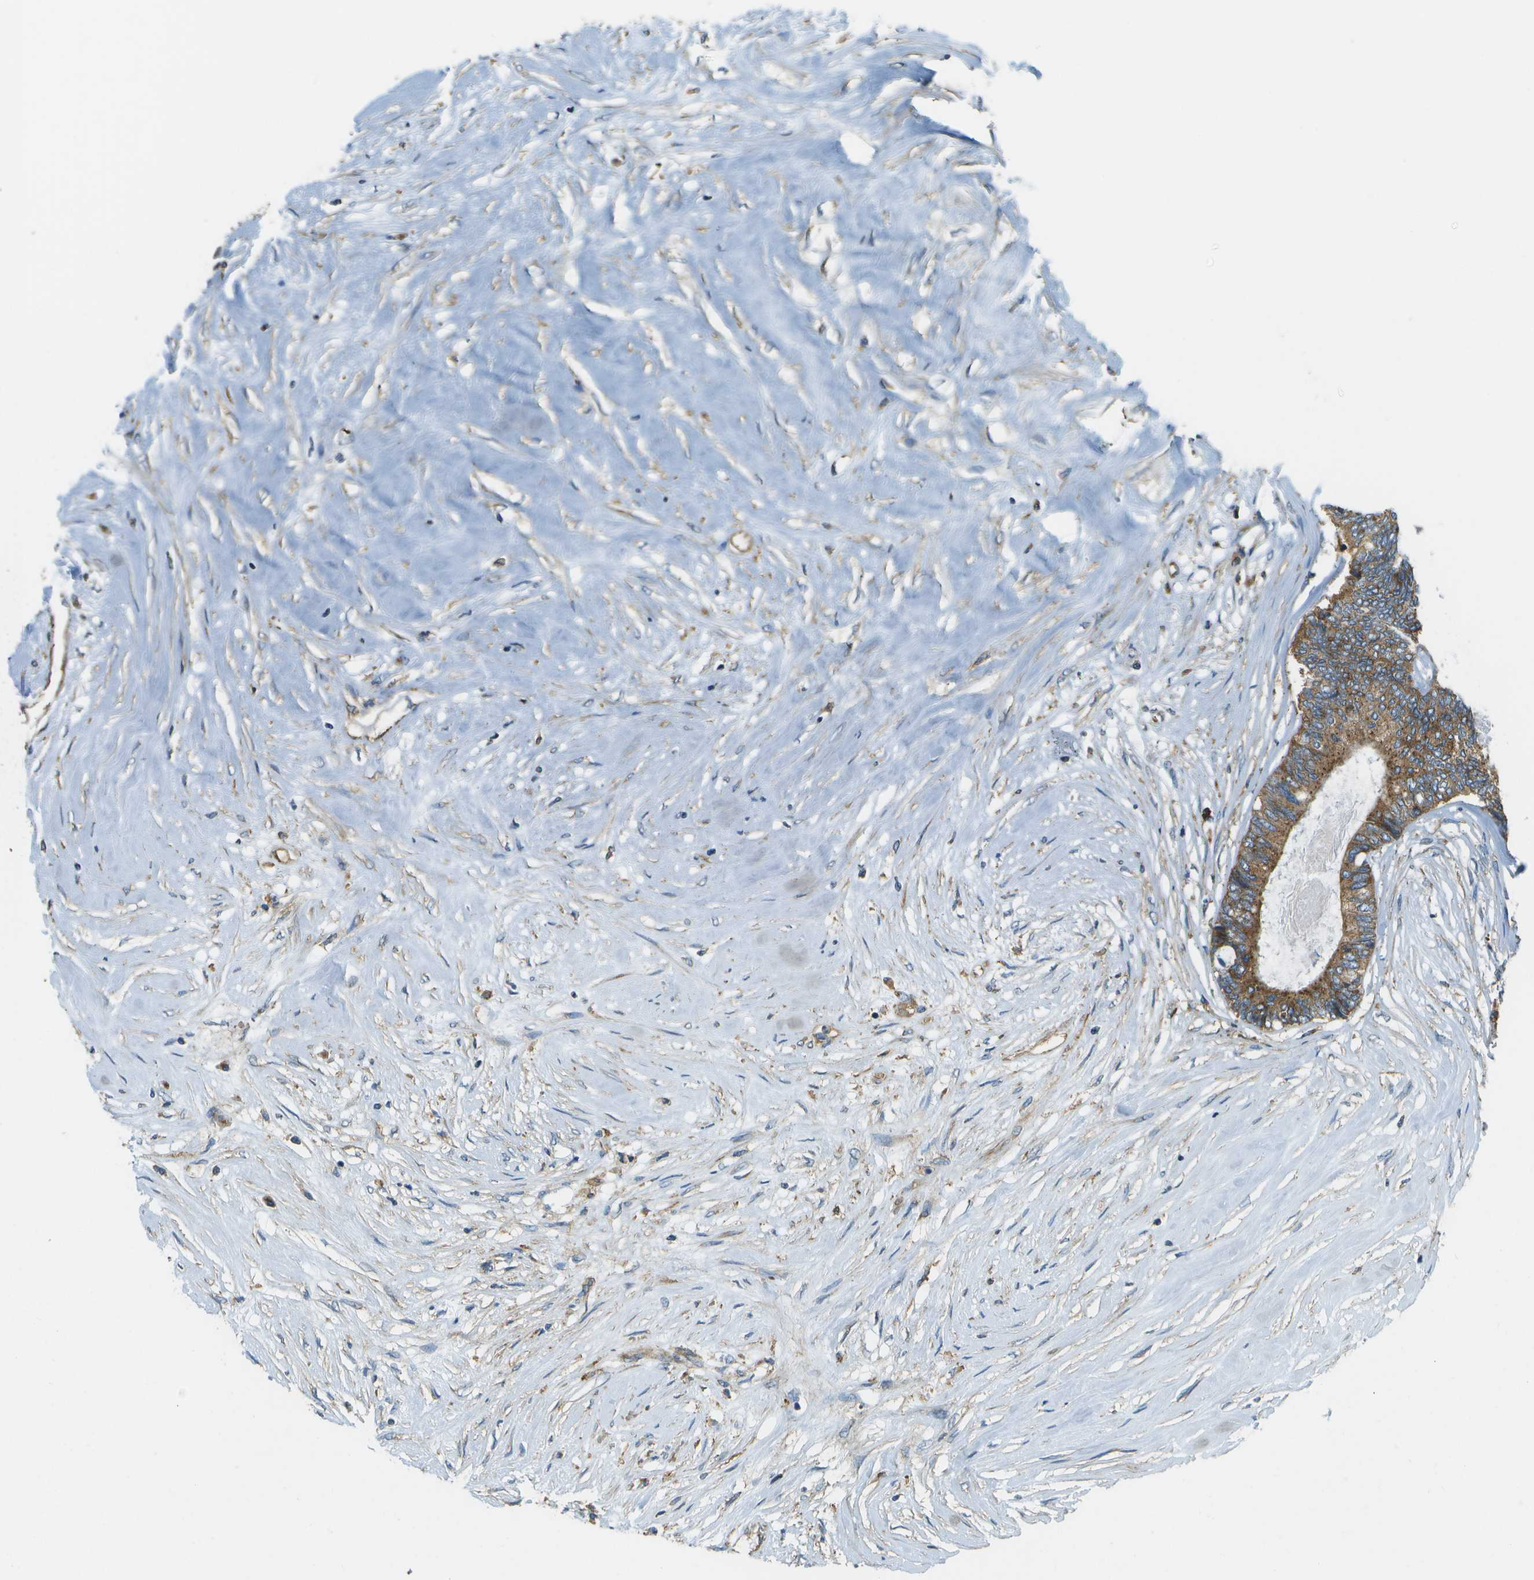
{"staining": {"intensity": "moderate", "quantity": ">75%", "location": "cytoplasmic/membranous"}, "tissue": "colorectal cancer", "cell_type": "Tumor cells", "image_type": "cancer", "snomed": [{"axis": "morphology", "description": "Adenocarcinoma, NOS"}, {"axis": "topography", "description": "Rectum"}], "caption": "Colorectal cancer was stained to show a protein in brown. There is medium levels of moderate cytoplasmic/membranous positivity in about >75% of tumor cells.", "gene": "CLTC", "patient": {"sex": "male", "age": 63}}